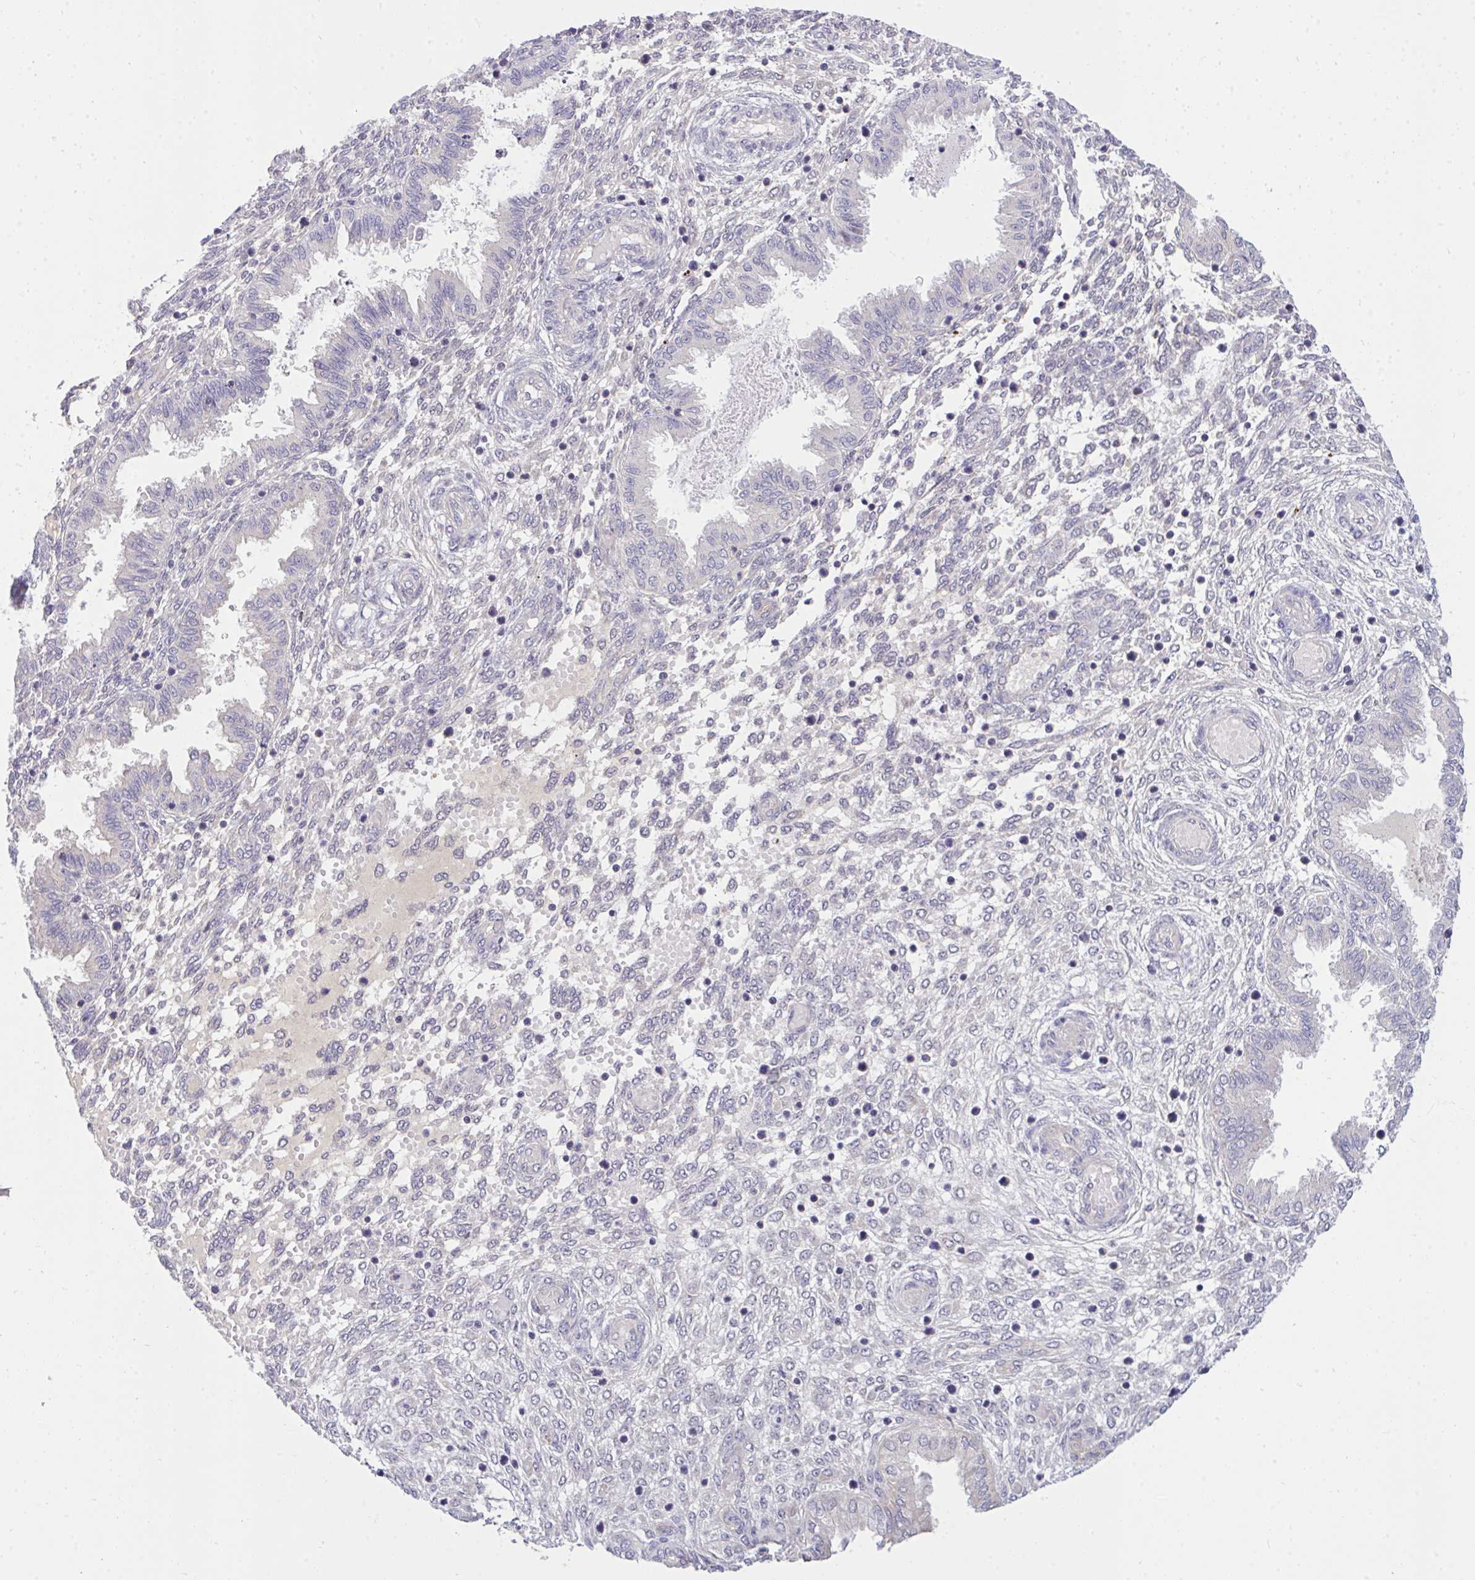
{"staining": {"intensity": "negative", "quantity": "none", "location": "none"}, "tissue": "endometrium", "cell_type": "Cells in endometrial stroma", "image_type": "normal", "snomed": [{"axis": "morphology", "description": "Normal tissue, NOS"}, {"axis": "topography", "description": "Endometrium"}], "caption": "Immunohistochemistry (IHC) photomicrograph of normal human endometrium stained for a protein (brown), which reveals no expression in cells in endometrial stroma.", "gene": "C19orf54", "patient": {"sex": "female", "age": 33}}